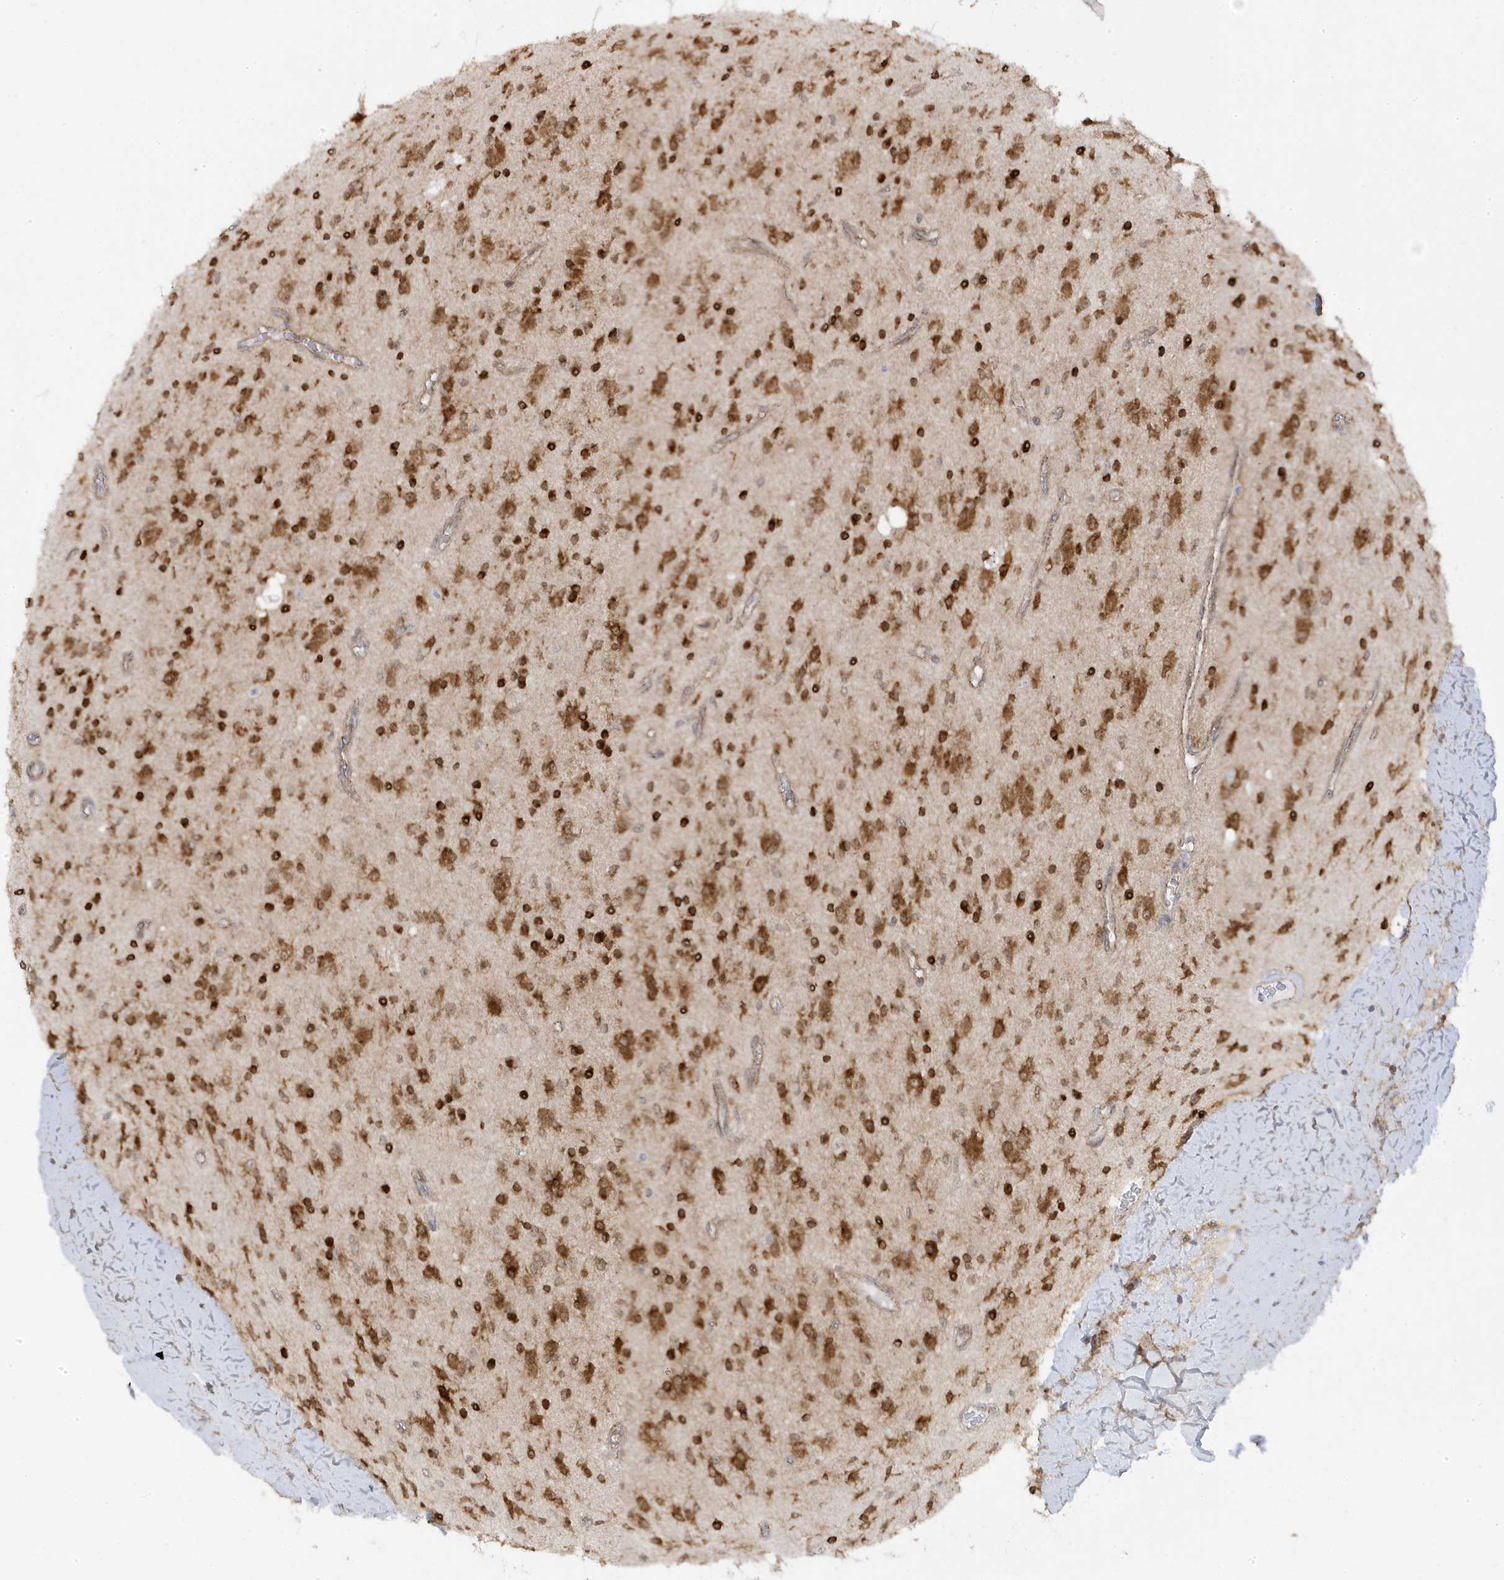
{"staining": {"intensity": "strong", "quantity": ">75%", "location": "cytoplasmic/membranous"}, "tissue": "glioma", "cell_type": "Tumor cells", "image_type": "cancer", "snomed": [{"axis": "morphology", "description": "Glioma, malignant, High grade"}, {"axis": "topography", "description": "Brain"}], "caption": "This is an image of immunohistochemistry staining of malignant glioma (high-grade), which shows strong positivity in the cytoplasmic/membranous of tumor cells.", "gene": "ZNF654", "patient": {"sex": "male", "age": 34}}